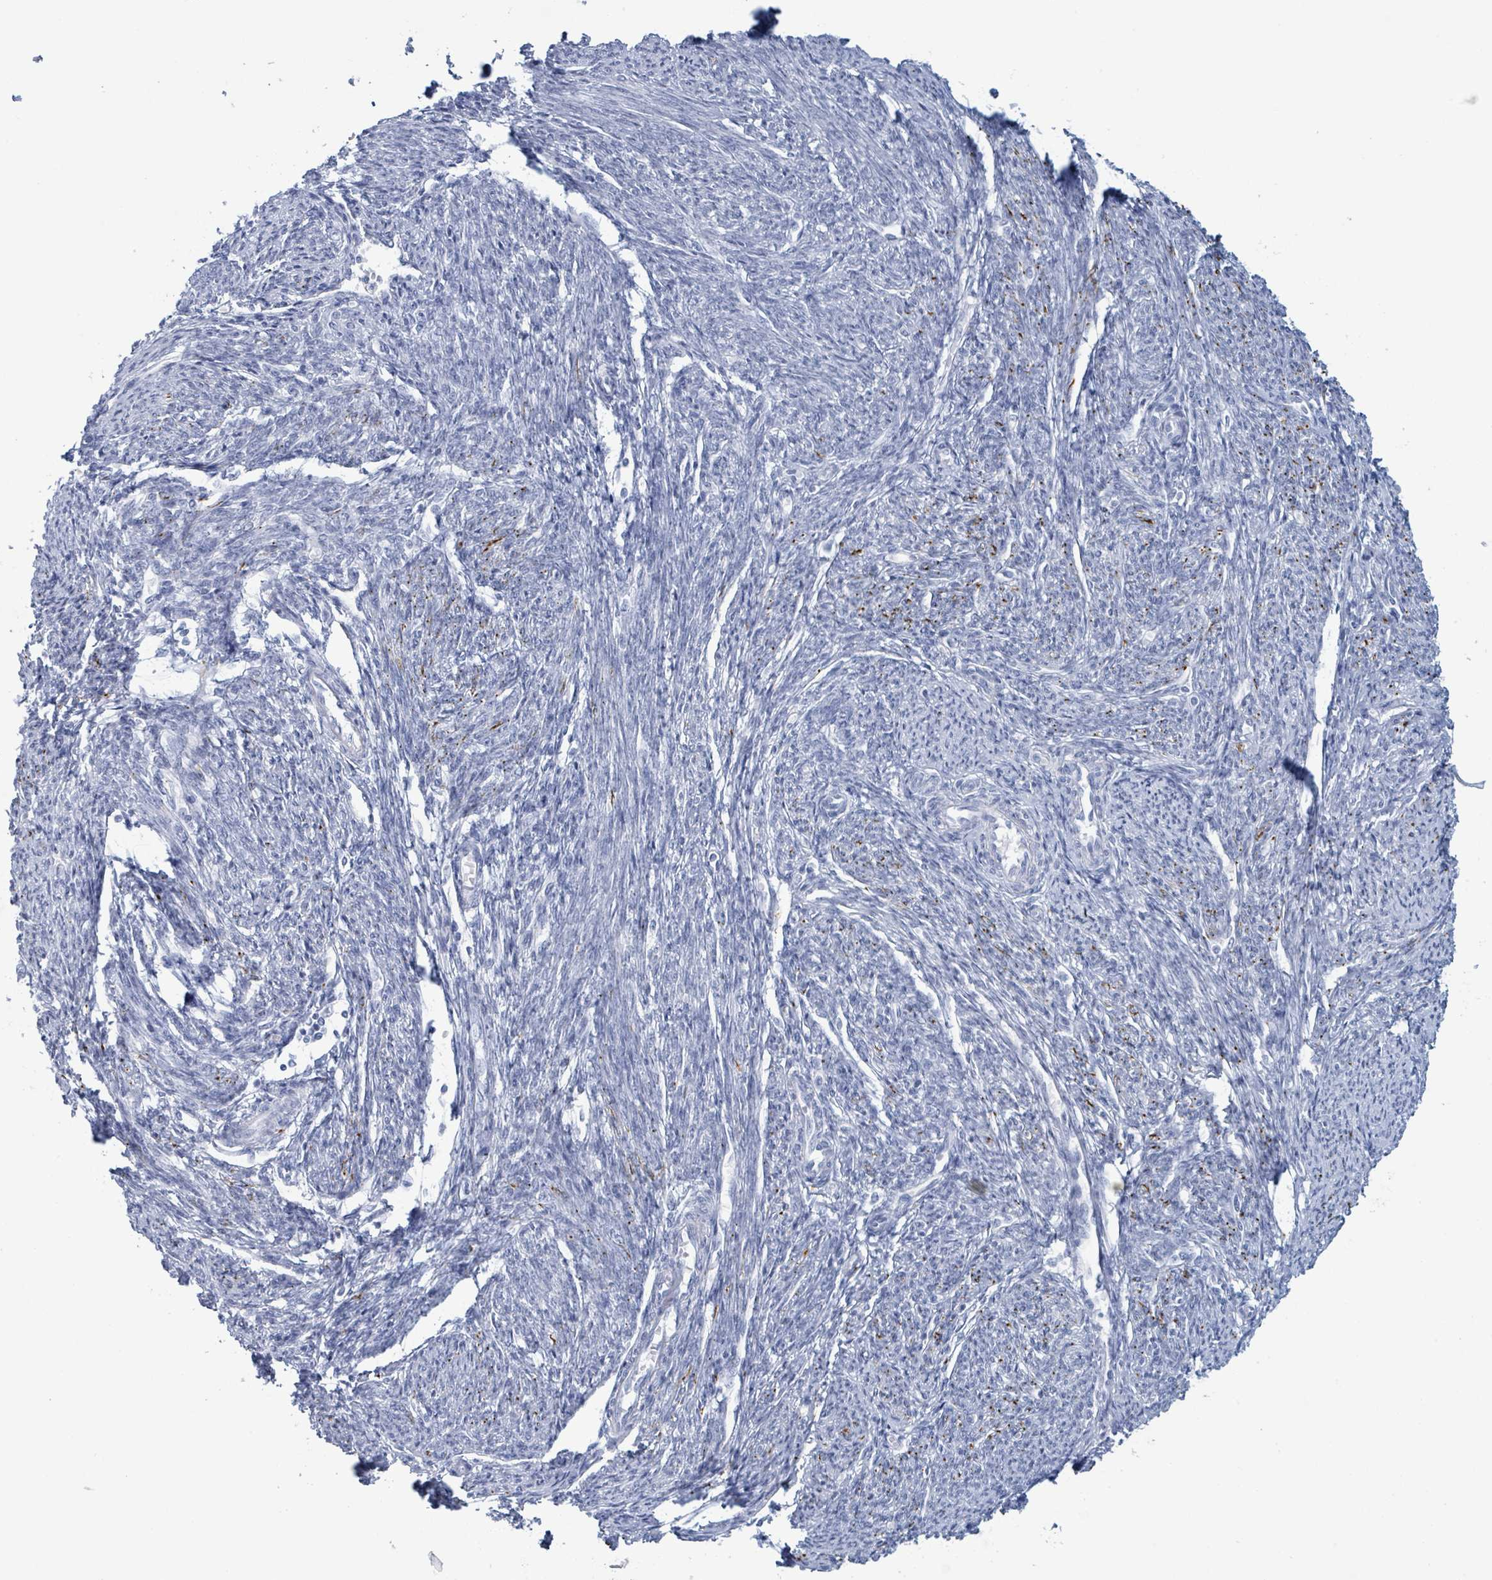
{"staining": {"intensity": "negative", "quantity": "none", "location": "none"}, "tissue": "smooth muscle", "cell_type": "Smooth muscle cells", "image_type": "normal", "snomed": [{"axis": "morphology", "description": "Normal tissue, NOS"}, {"axis": "topography", "description": "Smooth muscle"}, {"axis": "topography", "description": "Fallopian tube"}], "caption": "Immunohistochemistry photomicrograph of unremarkable human smooth muscle stained for a protein (brown), which demonstrates no positivity in smooth muscle cells.", "gene": "KRT8", "patient": {"sex": "female", "age": 59}}